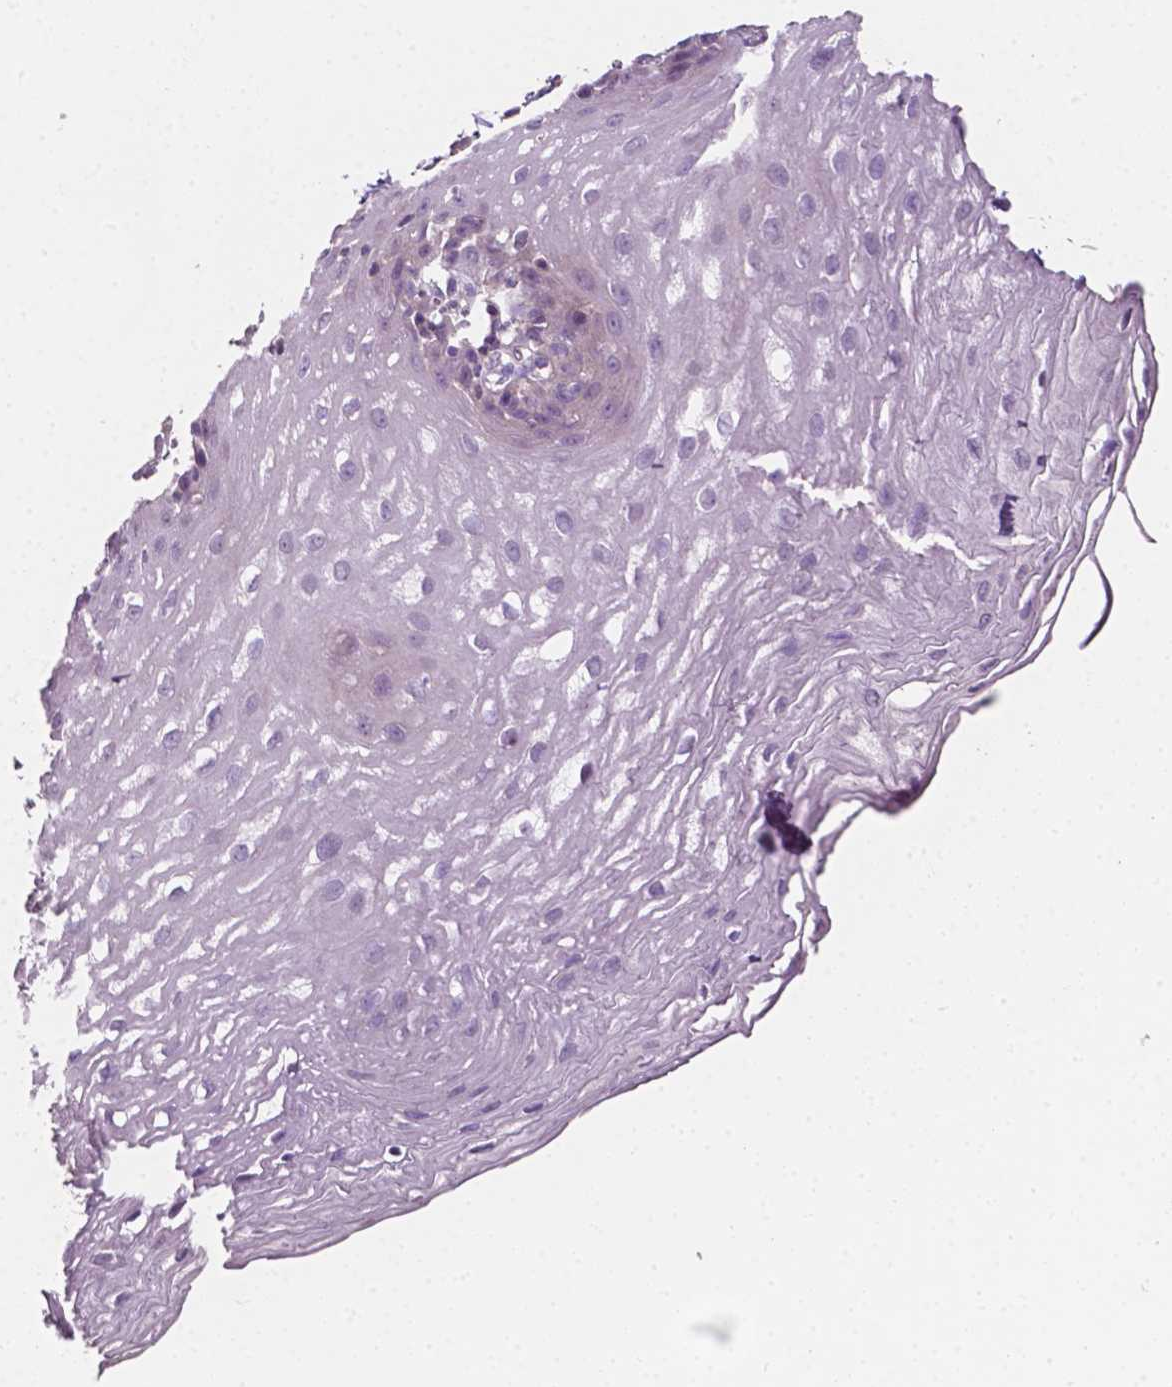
{"staining": {"intensity": "weak", "quantity": "<25%", "location": "cytoplasmic/membranous"}, "tissue": "esophagus", "cell_type": "Squamous epithelial cells", "image_type": "normal", "snomed": [{"axis": "morphology", "description": "Normal tissue, NOS"}, {"axis": "topography", "description": "Esophagus"}], "caption": "This photomicrograph is of benign esophagus stained with immunohistochemistry to label a protein in brown with the nuclei are counter-stained blue. There is no staining in squamous epithelial cells. Nuclei are stained in blue.", "gene": "EGFR", "patient": {"sex": "female", "age": 81}}